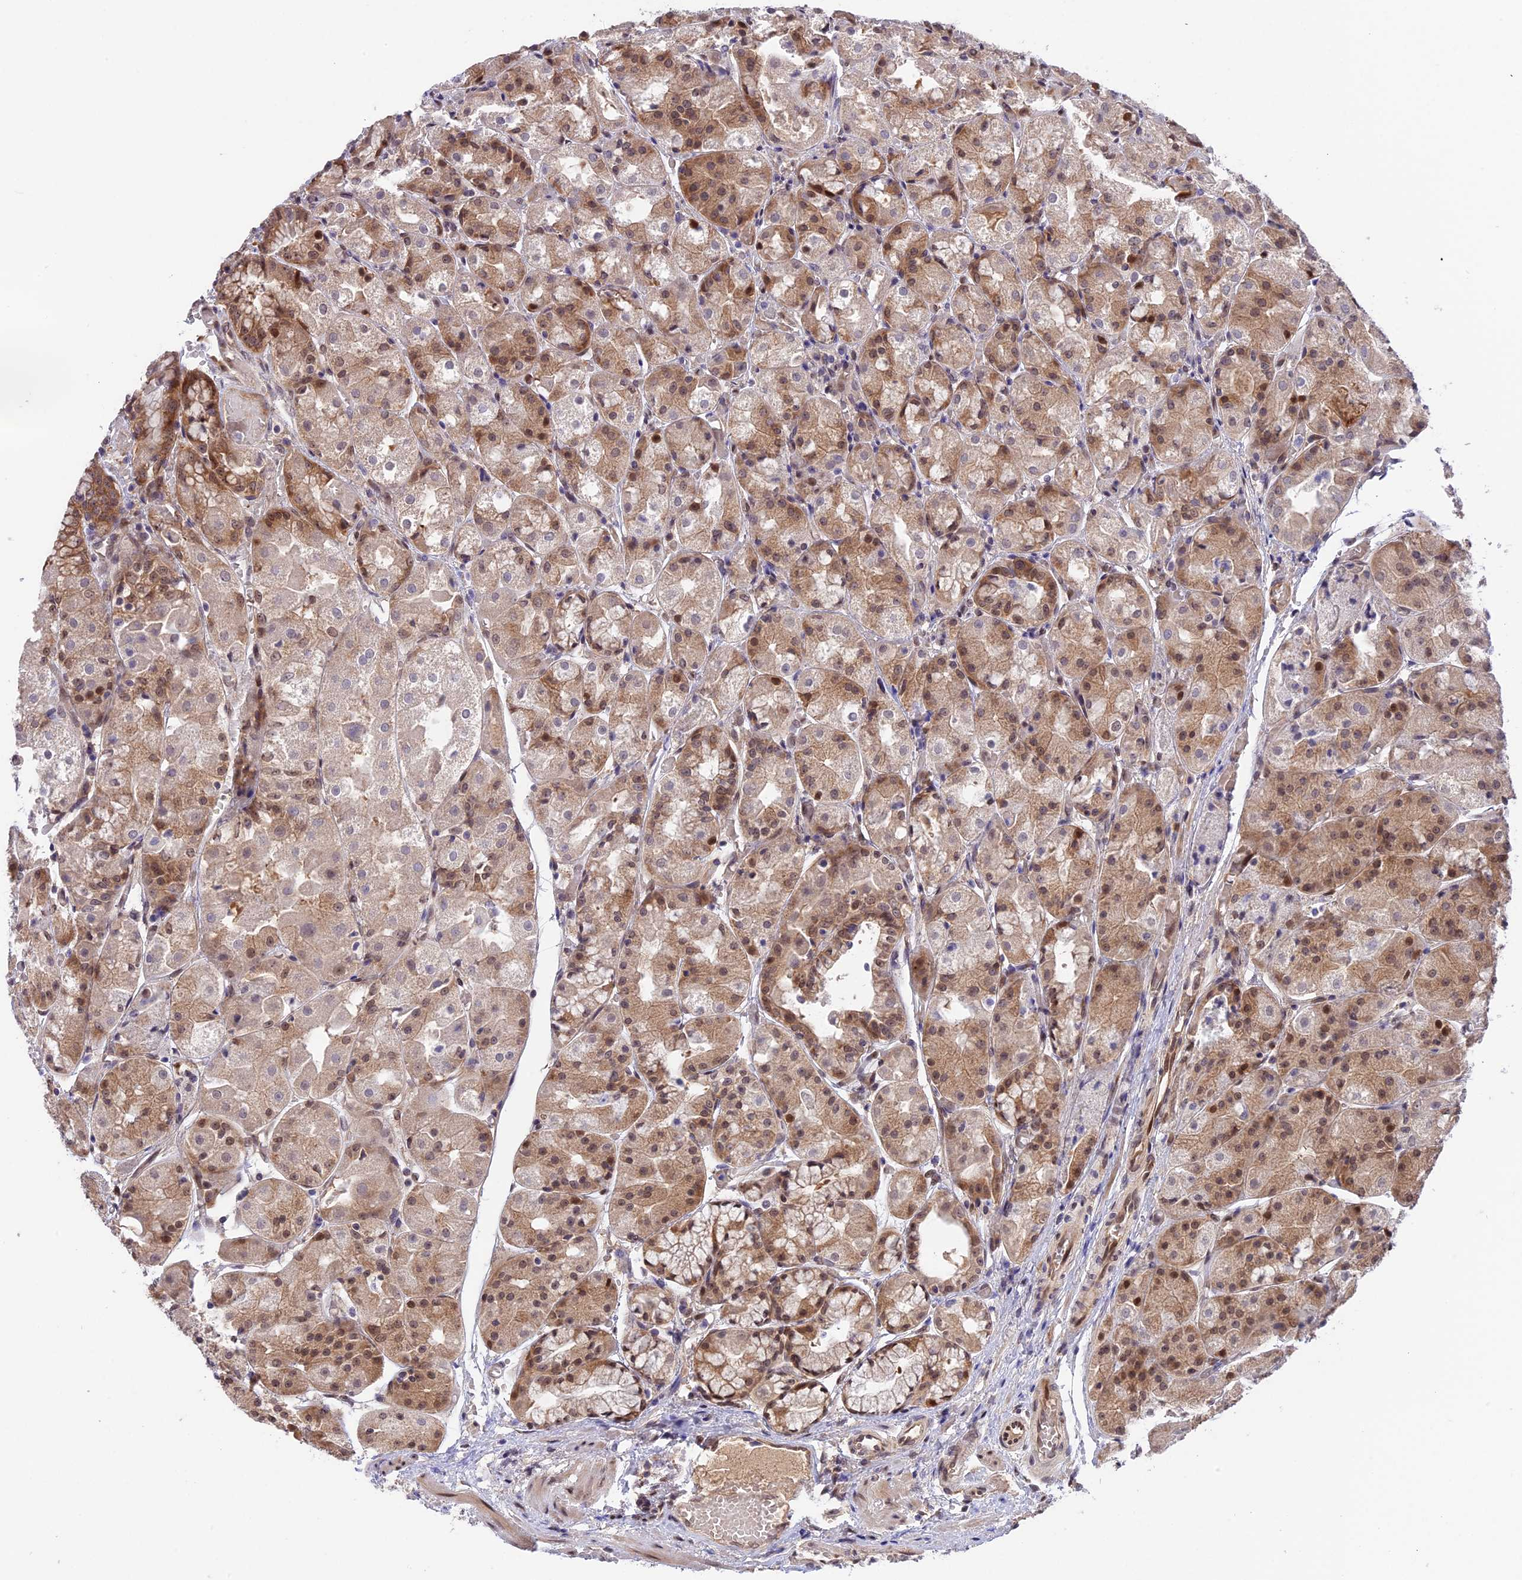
{"staining": {"intensity": "strong", "quantity": "25%-75%", "location": "cytoplasmic/membranous,nuclear"}, "tissue": "stomach", "cell_type": "Glandular cells", "image_type": "normal", "snomed": [{"axis": "morphology", "description": "Normal tissue, NOS"}, {"axis": "topography", "description": "Stomach, upper"}], "caption": "A brown stain shows strong cytoplasmic/membranous,nuclear expression of a protein in glandular cells of benign human stomach.", "gene": "ZNF428", "patient": {"sex": "male", "age": 72}}